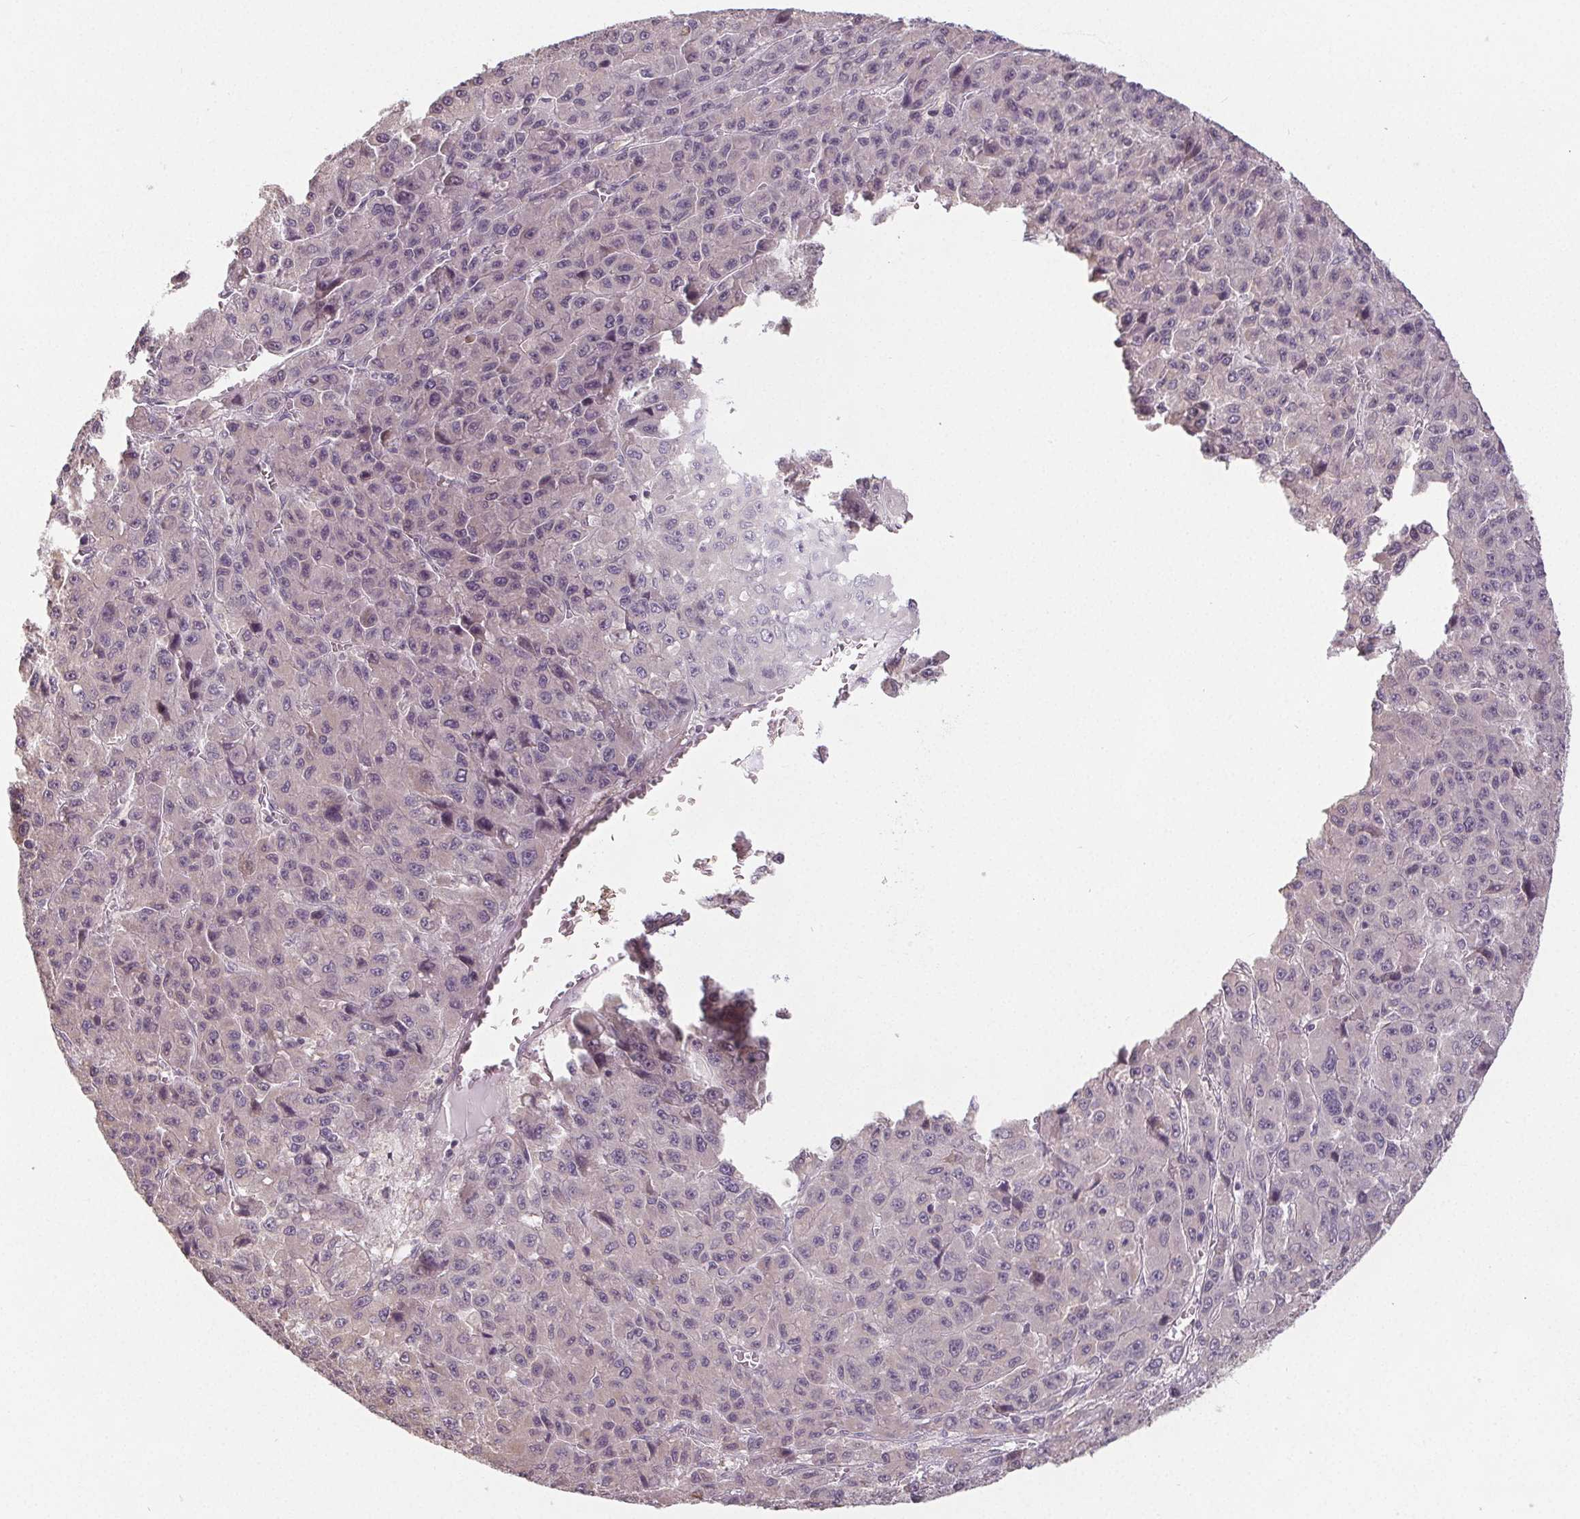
{"staining": {"intensity": "negative", "quantity": "none", "location": "none"}, "tissue": "liver cancer", "cell_type": "Tumor cells", "image_type": "cancer", "snomed": [{"axis": "morphology", "description": "Carcinoma, Hepatocellular, NOS"}, {"axis": "topography", "description": "Liver"}], "caption": "Protein analysis of liver hepatocellular carcinoma reveals no significant positivity in tumor cells.", "gene": "SLC26A2", "patient": {"sex": "male", "age": 70}}